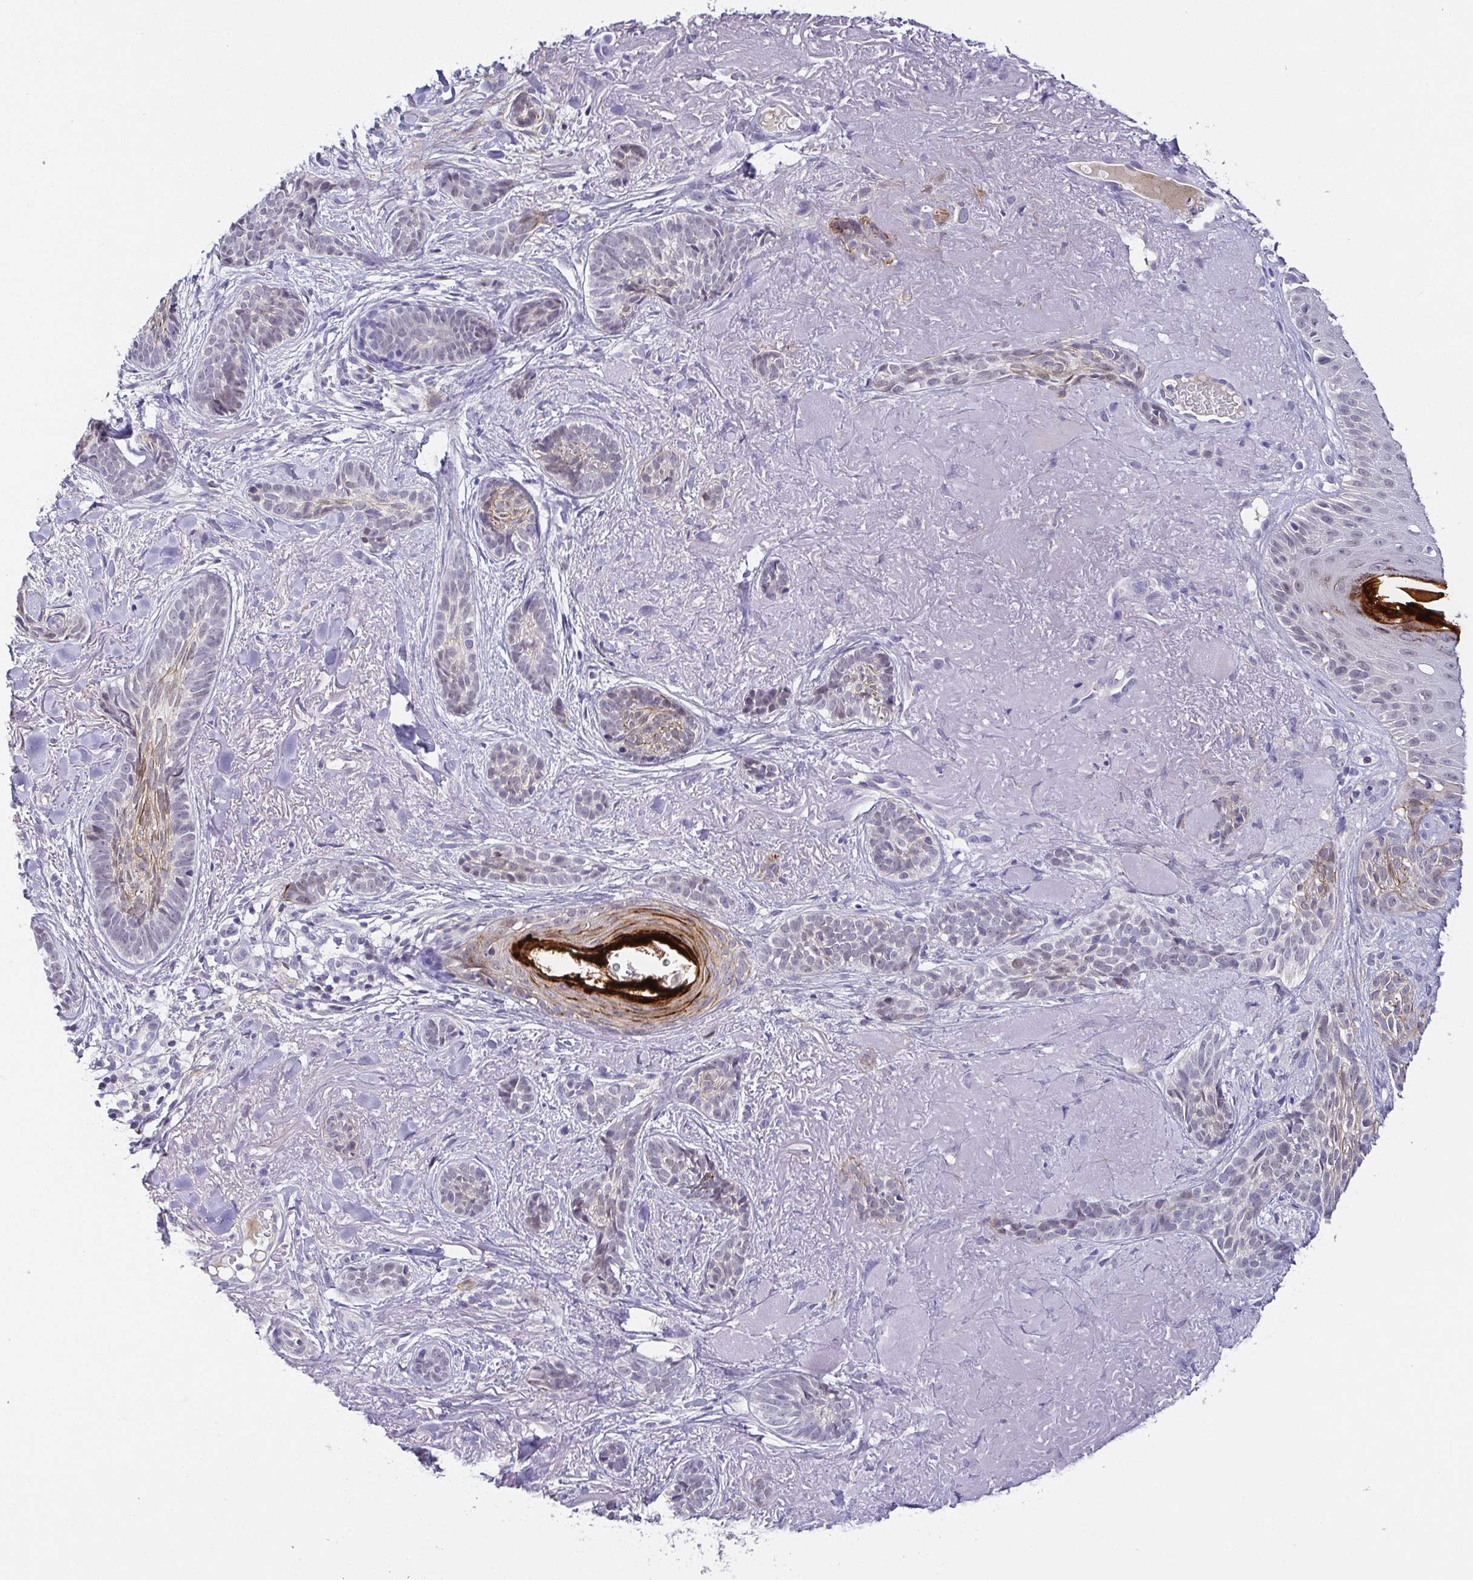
{"staining": {"intensity": "weak", "quantity": "<25%", "location": "cytoplasmic/membranous"}, "tissue": "skin cancer", "cell_type": "Tumor cells", "image_type": "cancer", "snomed": [{"axis": "morphology", "description": "Basal cell carcinoma"}, {"axis": "morphology", "description": "BCC, high aggressive"}, {"axis": "topography", "description": "Skin"}], "caption": "Tumor cells are negative for brown protein staining in skin bcc,  high aggressive. (Stains: DAB (3,3'-diaminobenzidine) IHC with hematoxylin counter stain, Microscopy: brightfield microscopy at high magnification).", "gene": "RNASE7", "patient": {"sex": "female", "age": 79}}